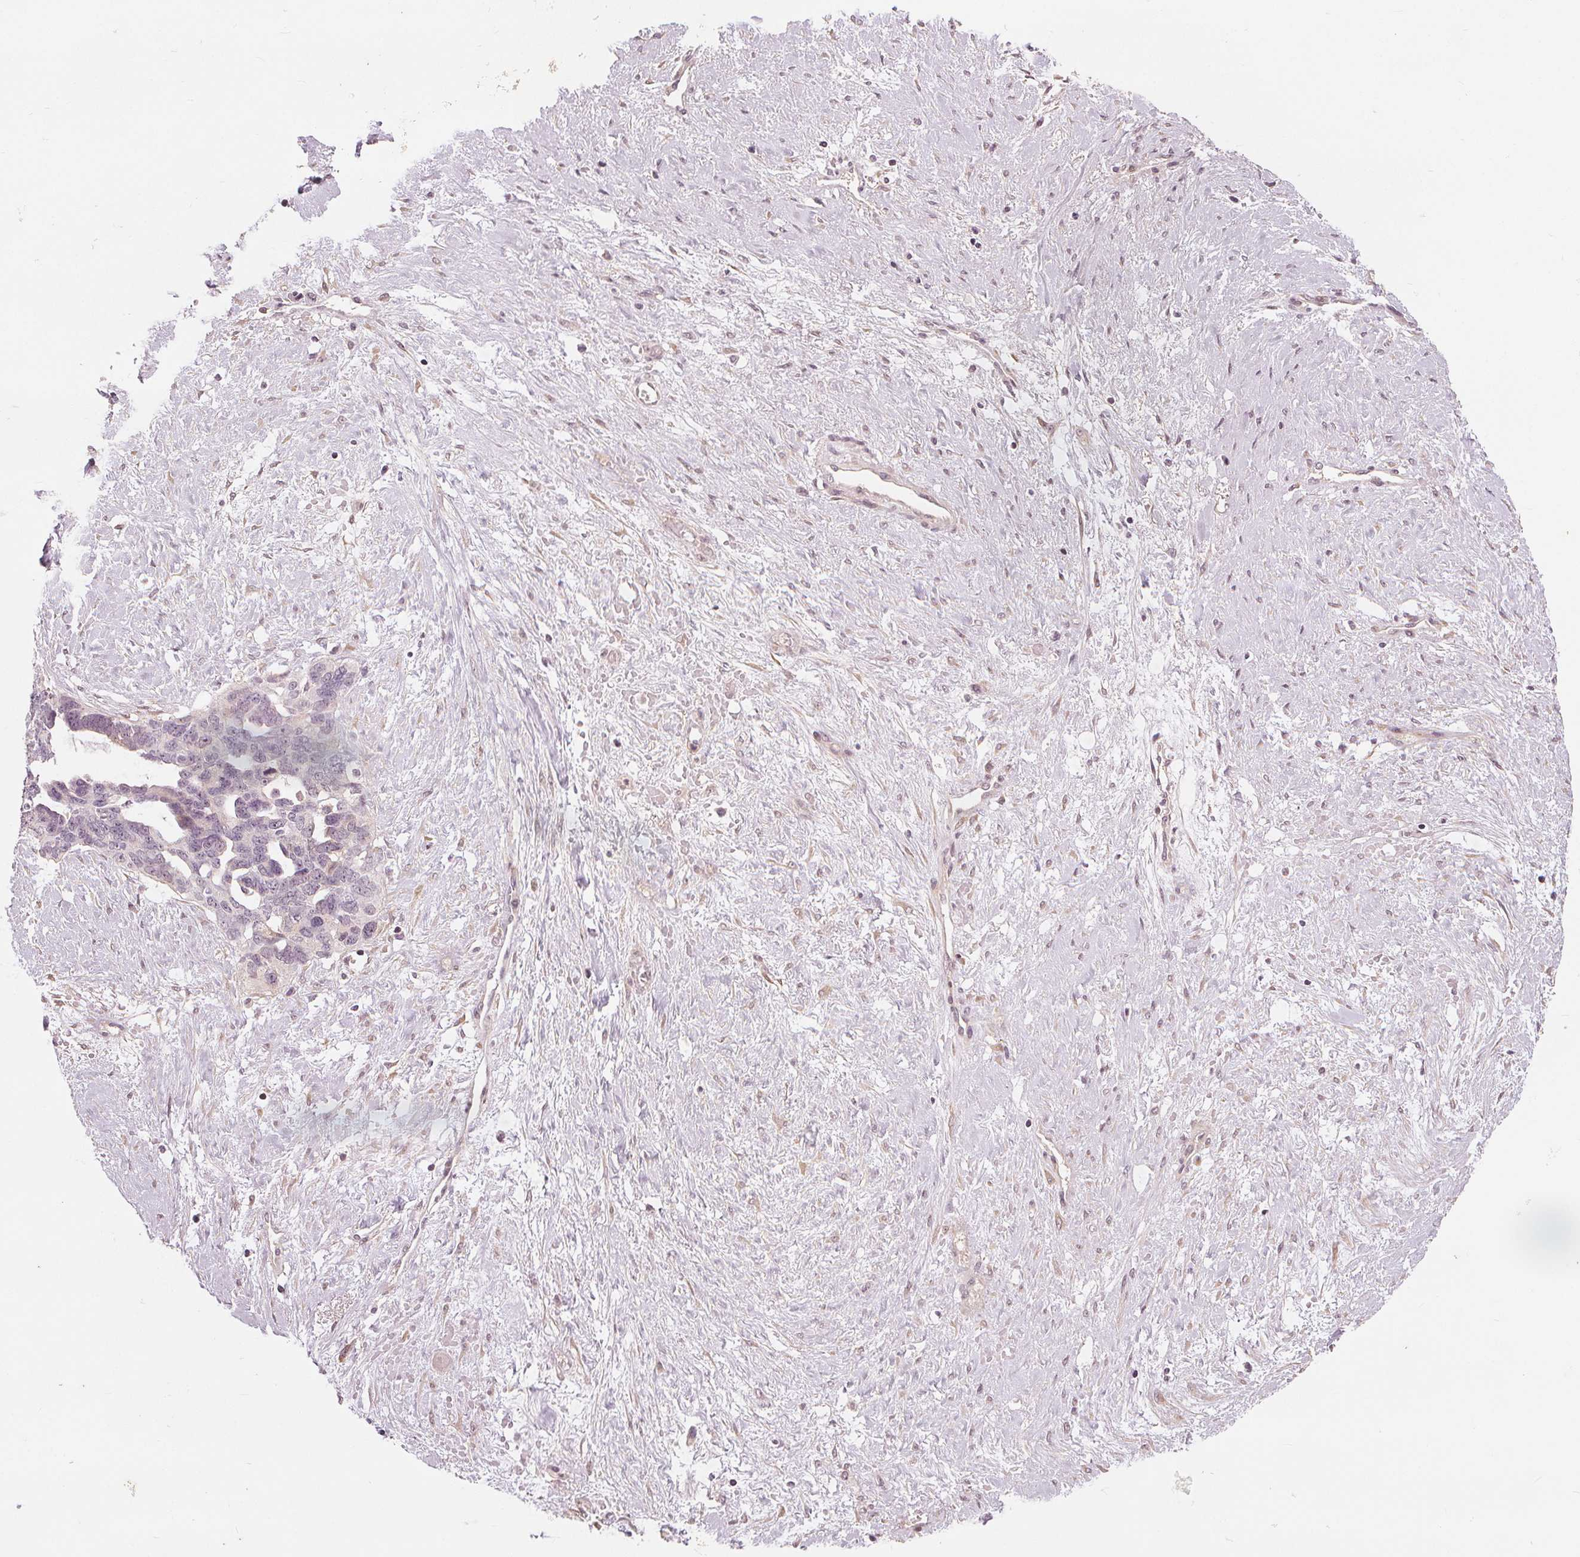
{"staining": {"intensity": "negative", "quantity": "none", "location": "none"}, "tissue": "ovarian cancer", "cell_type": "Tumor cells", "image_type": "cancer", "snomed": [{"axis": "morphology", "description": "Cystadenocarcinoma, serous, NOS"}, {"axis": "topography", "description": "Ovary"}], "caption": "Immunohistochemical staining of human ovarian cancer (serous cystadenocarcinoma) reveals no significant staining in tumor cells.", "gene": "SLC34A1", "patient": {"sex": "female", "age": 69}}